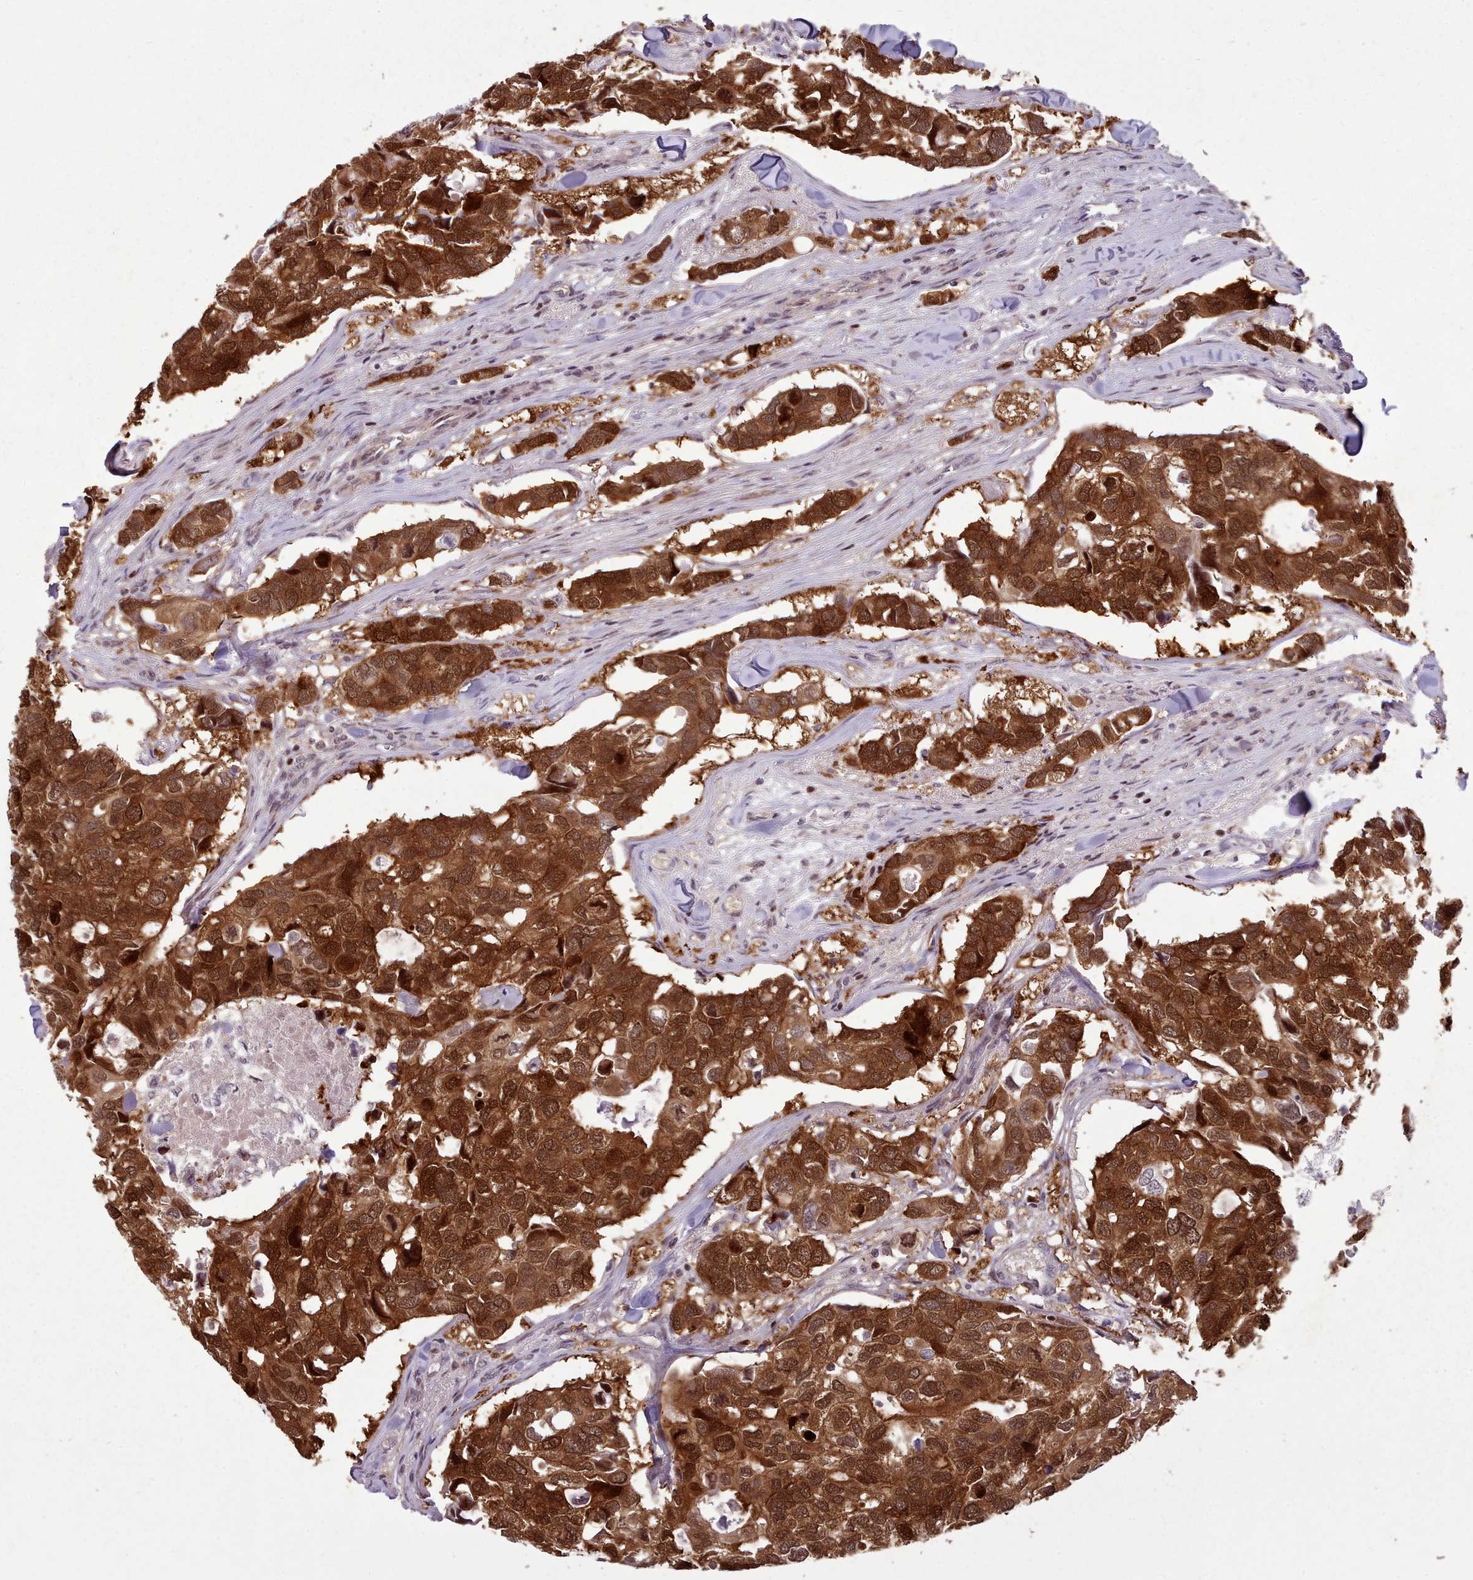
{"staining": {"intensity": "strong", "quantity": ">75%", "location": "cytoplasmic/membranous,nuclear"}, "tissue": "breast cancer", "cell_type": "Tumor cells", "image_type": "cancer", "snomed": [{"axis": "morphology", "description": "Duct carcinoma"}, {"axis": "topography", "description": "Breast"}], "caption": "Human breast cancer (infiltrating ductal carcinoma) stained with a brown dye displays strong cytoplasmic/membranous and nuclear positive expression in about >75% of tumor cells.", "gene": "ENSA", "patient": {"sex": "female", "age": 83}}